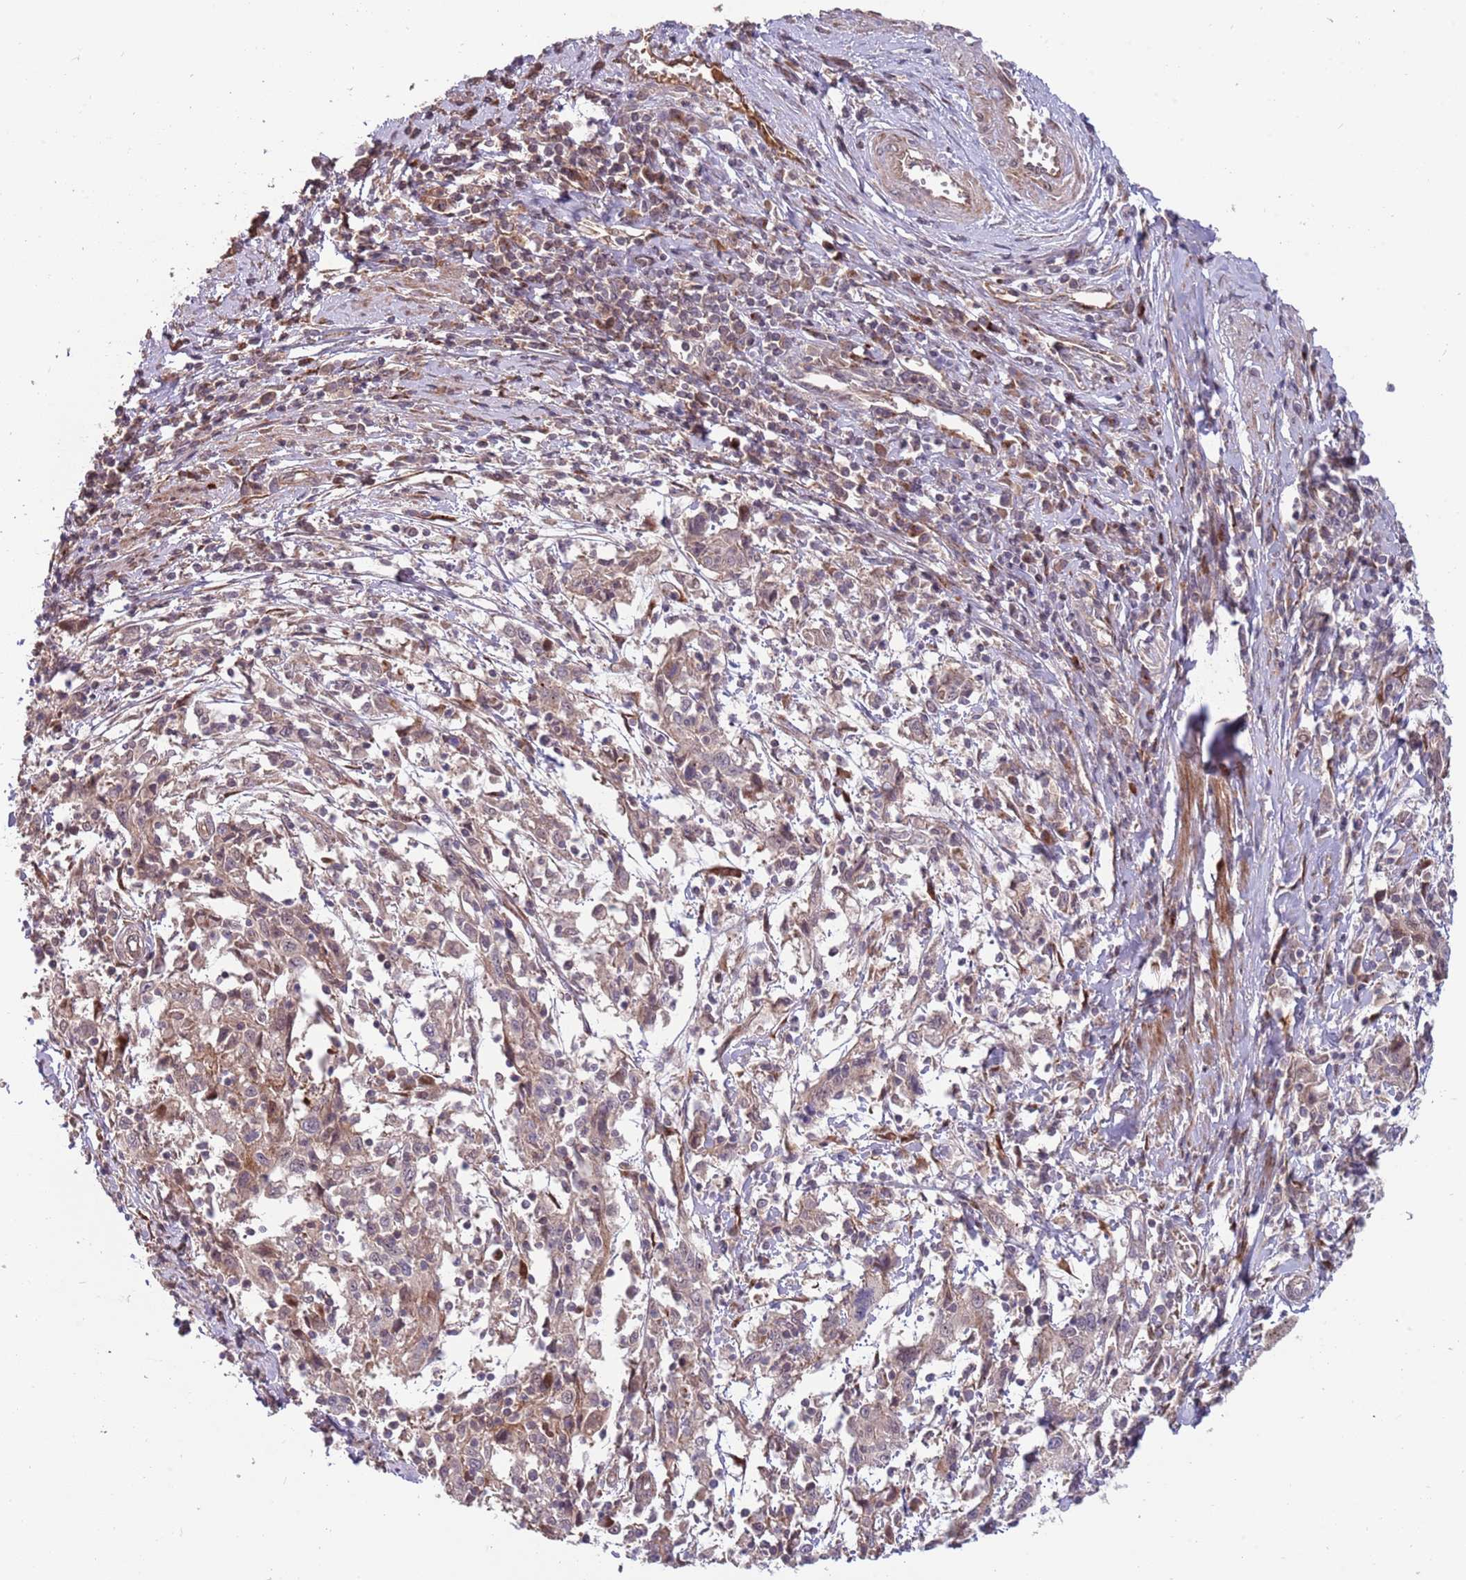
{"staining": {"intensity": "weak", "quantity": ">75%", "location": "cytoplasmic/membranous"}, "tissue": "cervical cancer", "cell_type": "Tumor cells", "image_type": "cancer", "snomed": [{"axis": "morphology", "description": "Squamous cell carcinoma, NOS"}, {"axis": "topography", "description": "Cervix"}], "caption": "This micrograph reveals cervical cancer (squamous cell carcinoma) stained with IHC to label a protein in brown. The cytoplasmic/membranous of tumor cells show weak positivity for the protein. Nuclei are counter-stained blue.", "gene": "NT5DC4", "patient": {"sex": "female", "age": 46}}